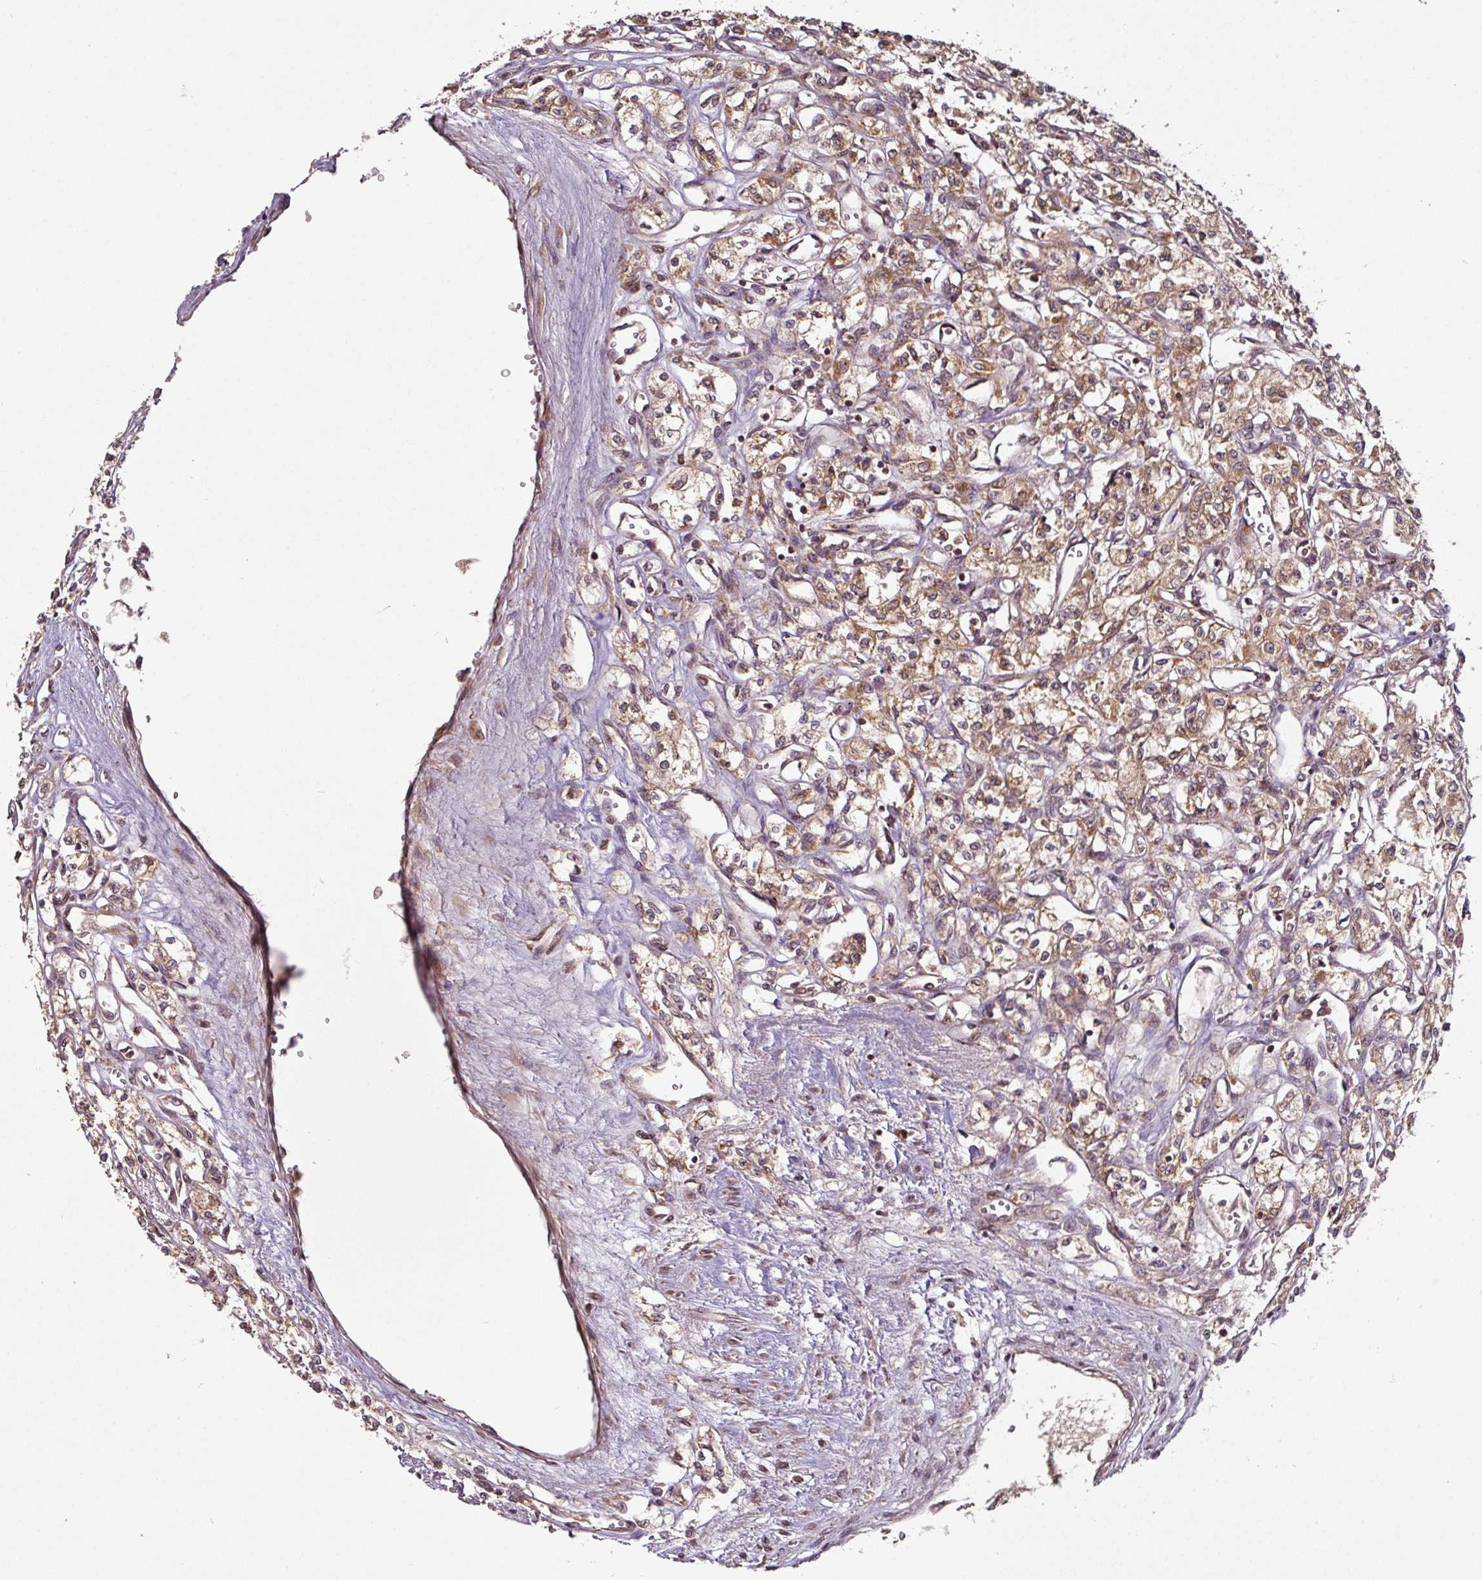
{"staining": {"intensity": "moderate", "quantity": ">75%", "location": "cytoplasmic/membranous,nuclear"}, "tissue": "renal cancer", "cell_type": "Tumor cells", "image_type": "cancer", "snomed": [{"axis": "morphology", "description": "Adenocarcinoma, NOS"}, {"axis": "topography", "description": "Kidney"}], "caption": "Immunohistochemistry (IHC) of renal adenocarcinoma shows medium levels of moderate cytoplasmic/membranous and nuclear staining in approximately >75% of tumor cells.", "gene": "MRRF", "patient": {"sex": "male", "age": 56}}